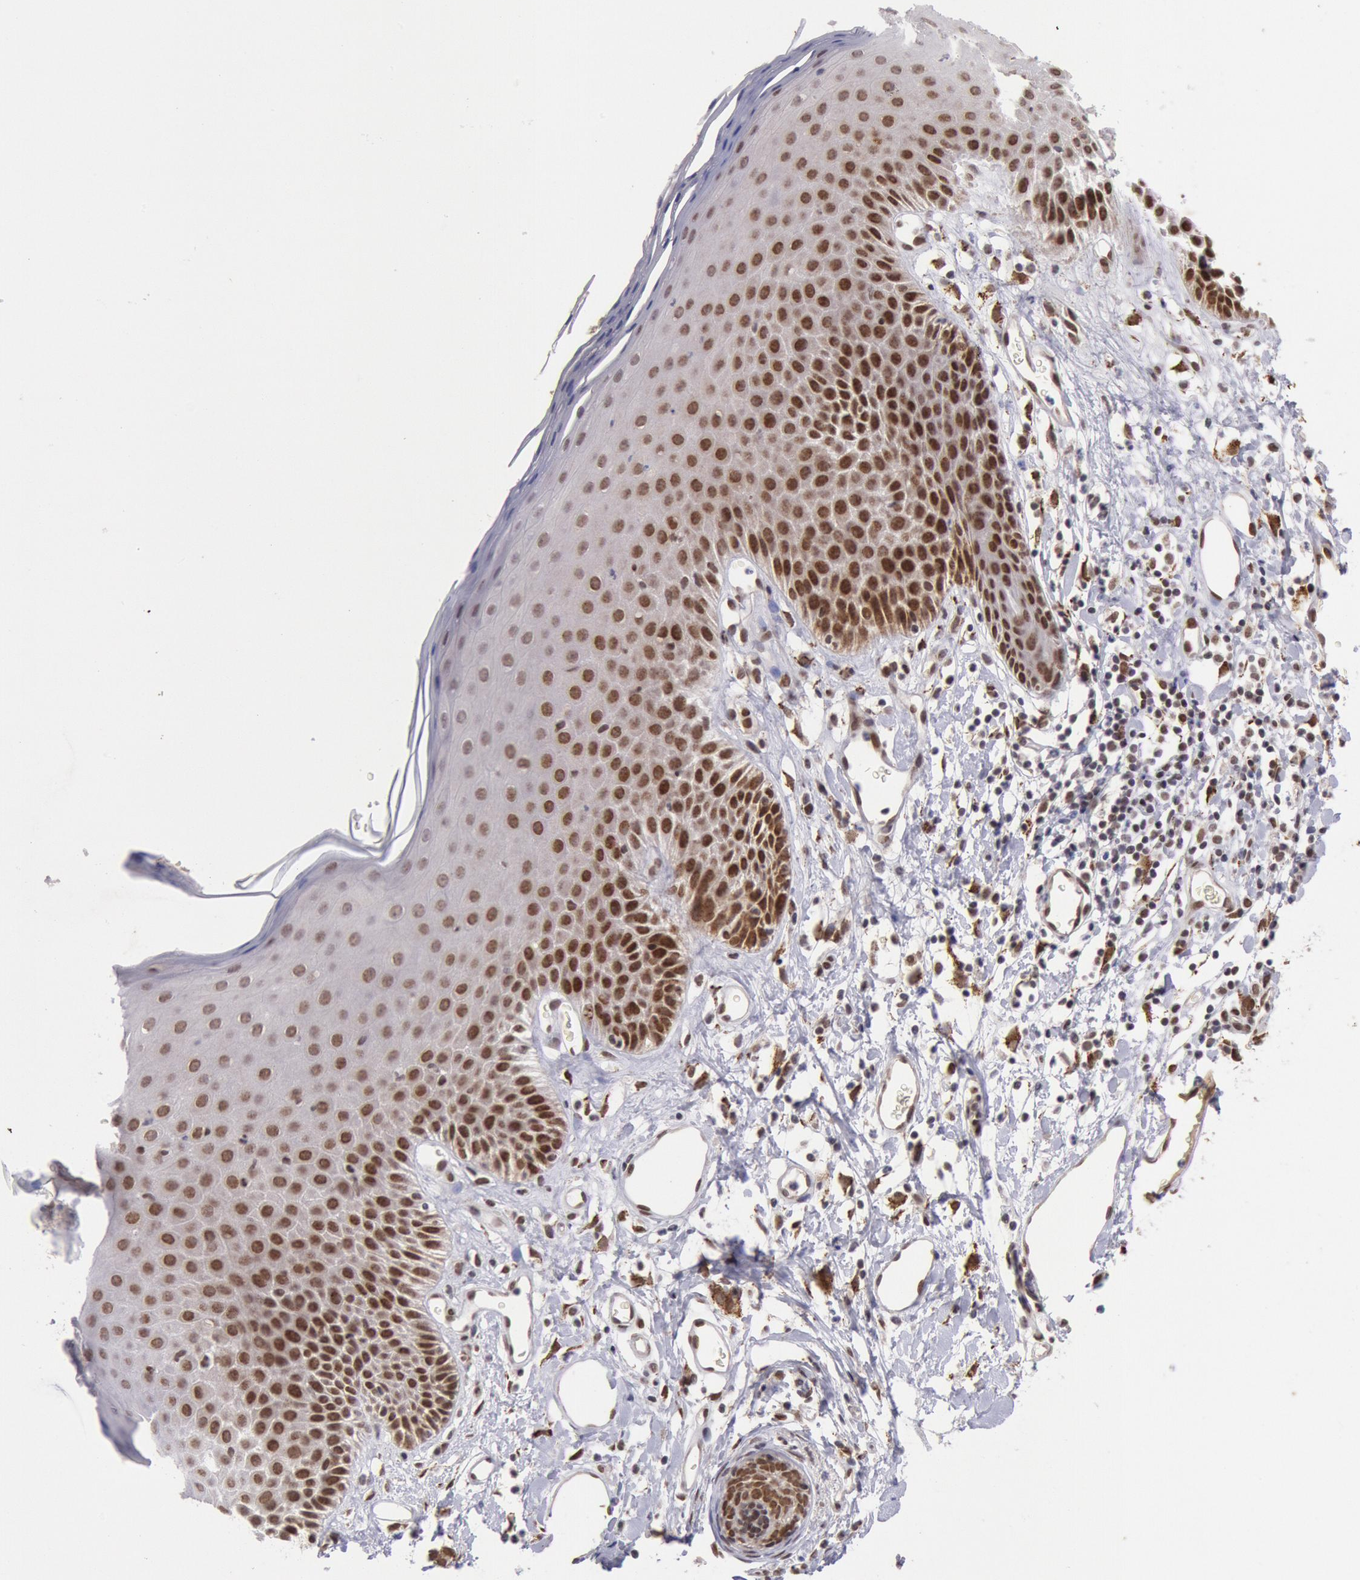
{"staining": {"intensity": "moderate", "quantity": "25%-75%", "location": "nuclear"}, "tissue": "skin", "cell_type": "Epidermal cells", "image_type": "normal", "snomed": [{"axis": "morphology", "description": "Normal tissue, NOS"}, {"axis": "topography", "description": "Vulva"}, {"axis": "topography", "description": "Peripheral nerve tissue"}], "caption": "High-power microscopy captured an immunohistochemistry image of unremarkable skin, revealing moderate nuclear positivity in approximately 25%-75% of epidermal cells.", "gene": "CDKN2B", "patient": {"sex": "female", "age": 68}}